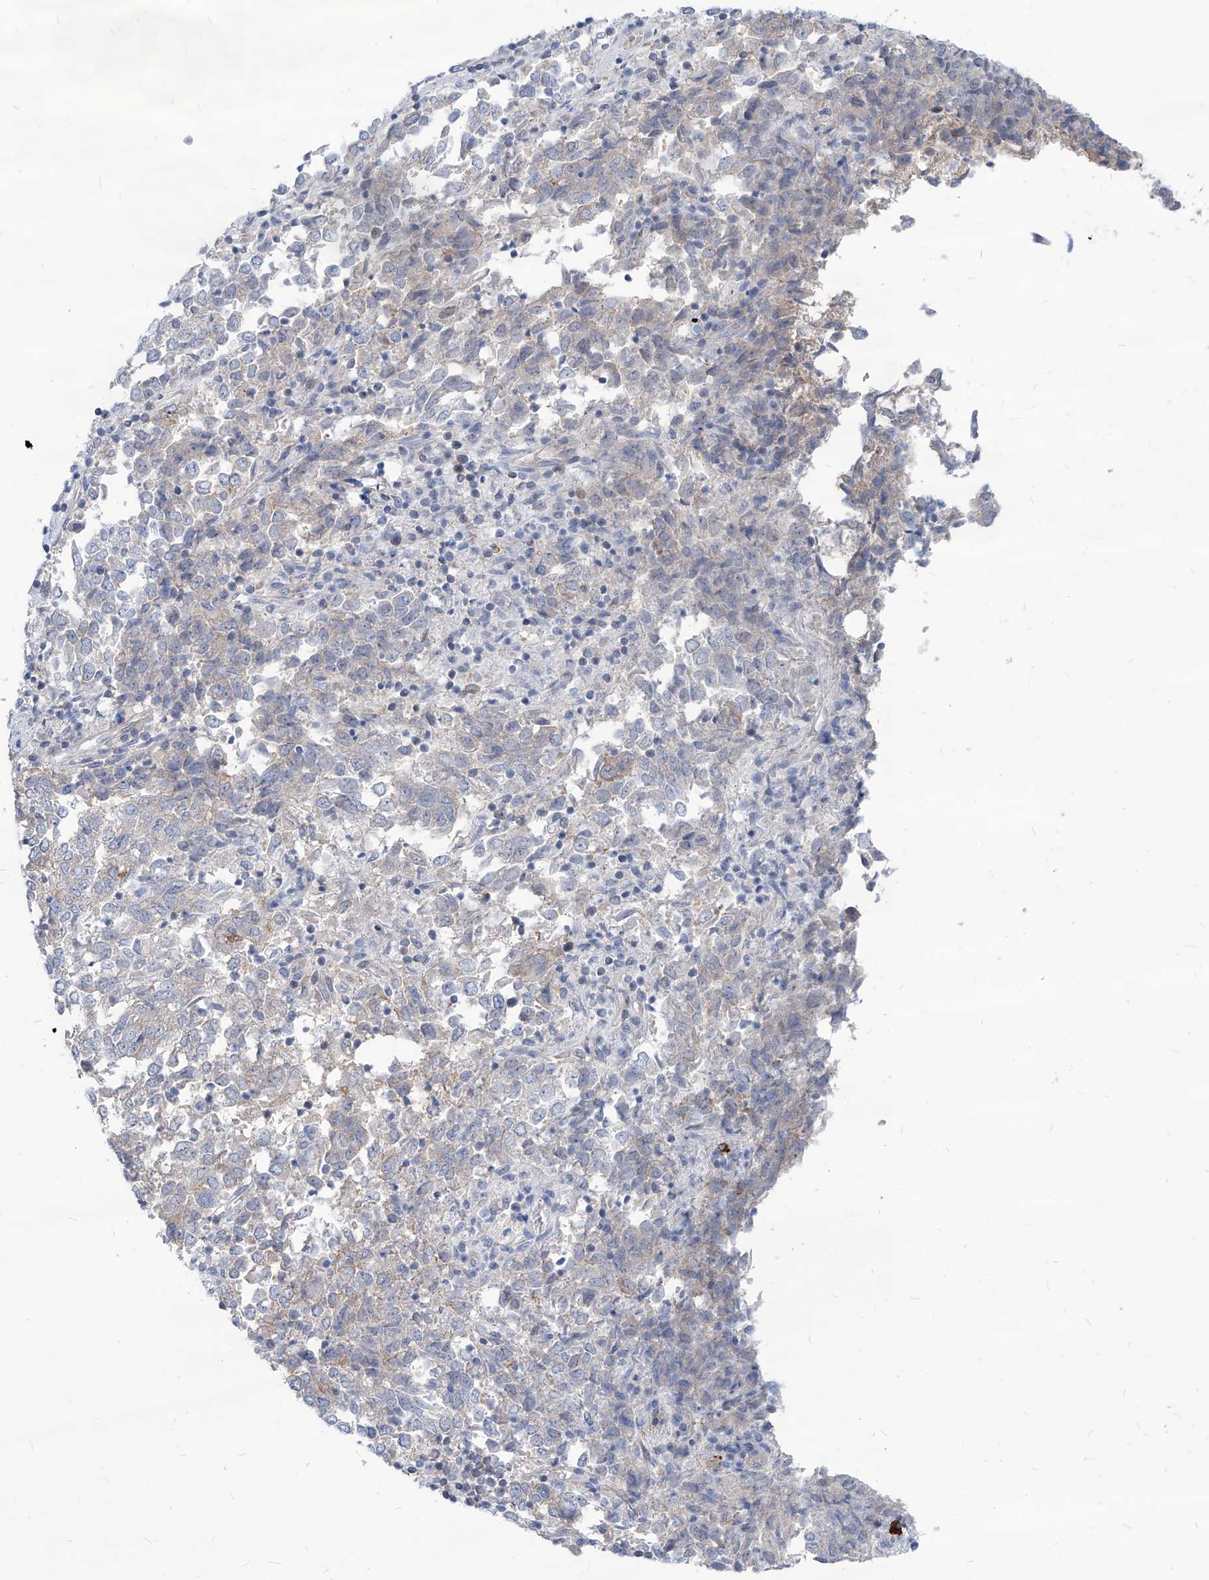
{"staining": {"intensity": "negative", "quantity": "none", "location": "none"}, "tissue": "endometrial cancer", "cell_type": "Tumor cells", "image_type": "cancer", "snomed": [{"axis": "morphology", "description": "Adenocarcinoma, NOS"}, {"axis": "topography", "description": "Endometrium"}], "caption": "Endometrial cancer was stained to show a protein in brown. There is no significant expression in tumor cells.", "gene": "AKAP10", "patient": {"sex": "female", "age": 80}}